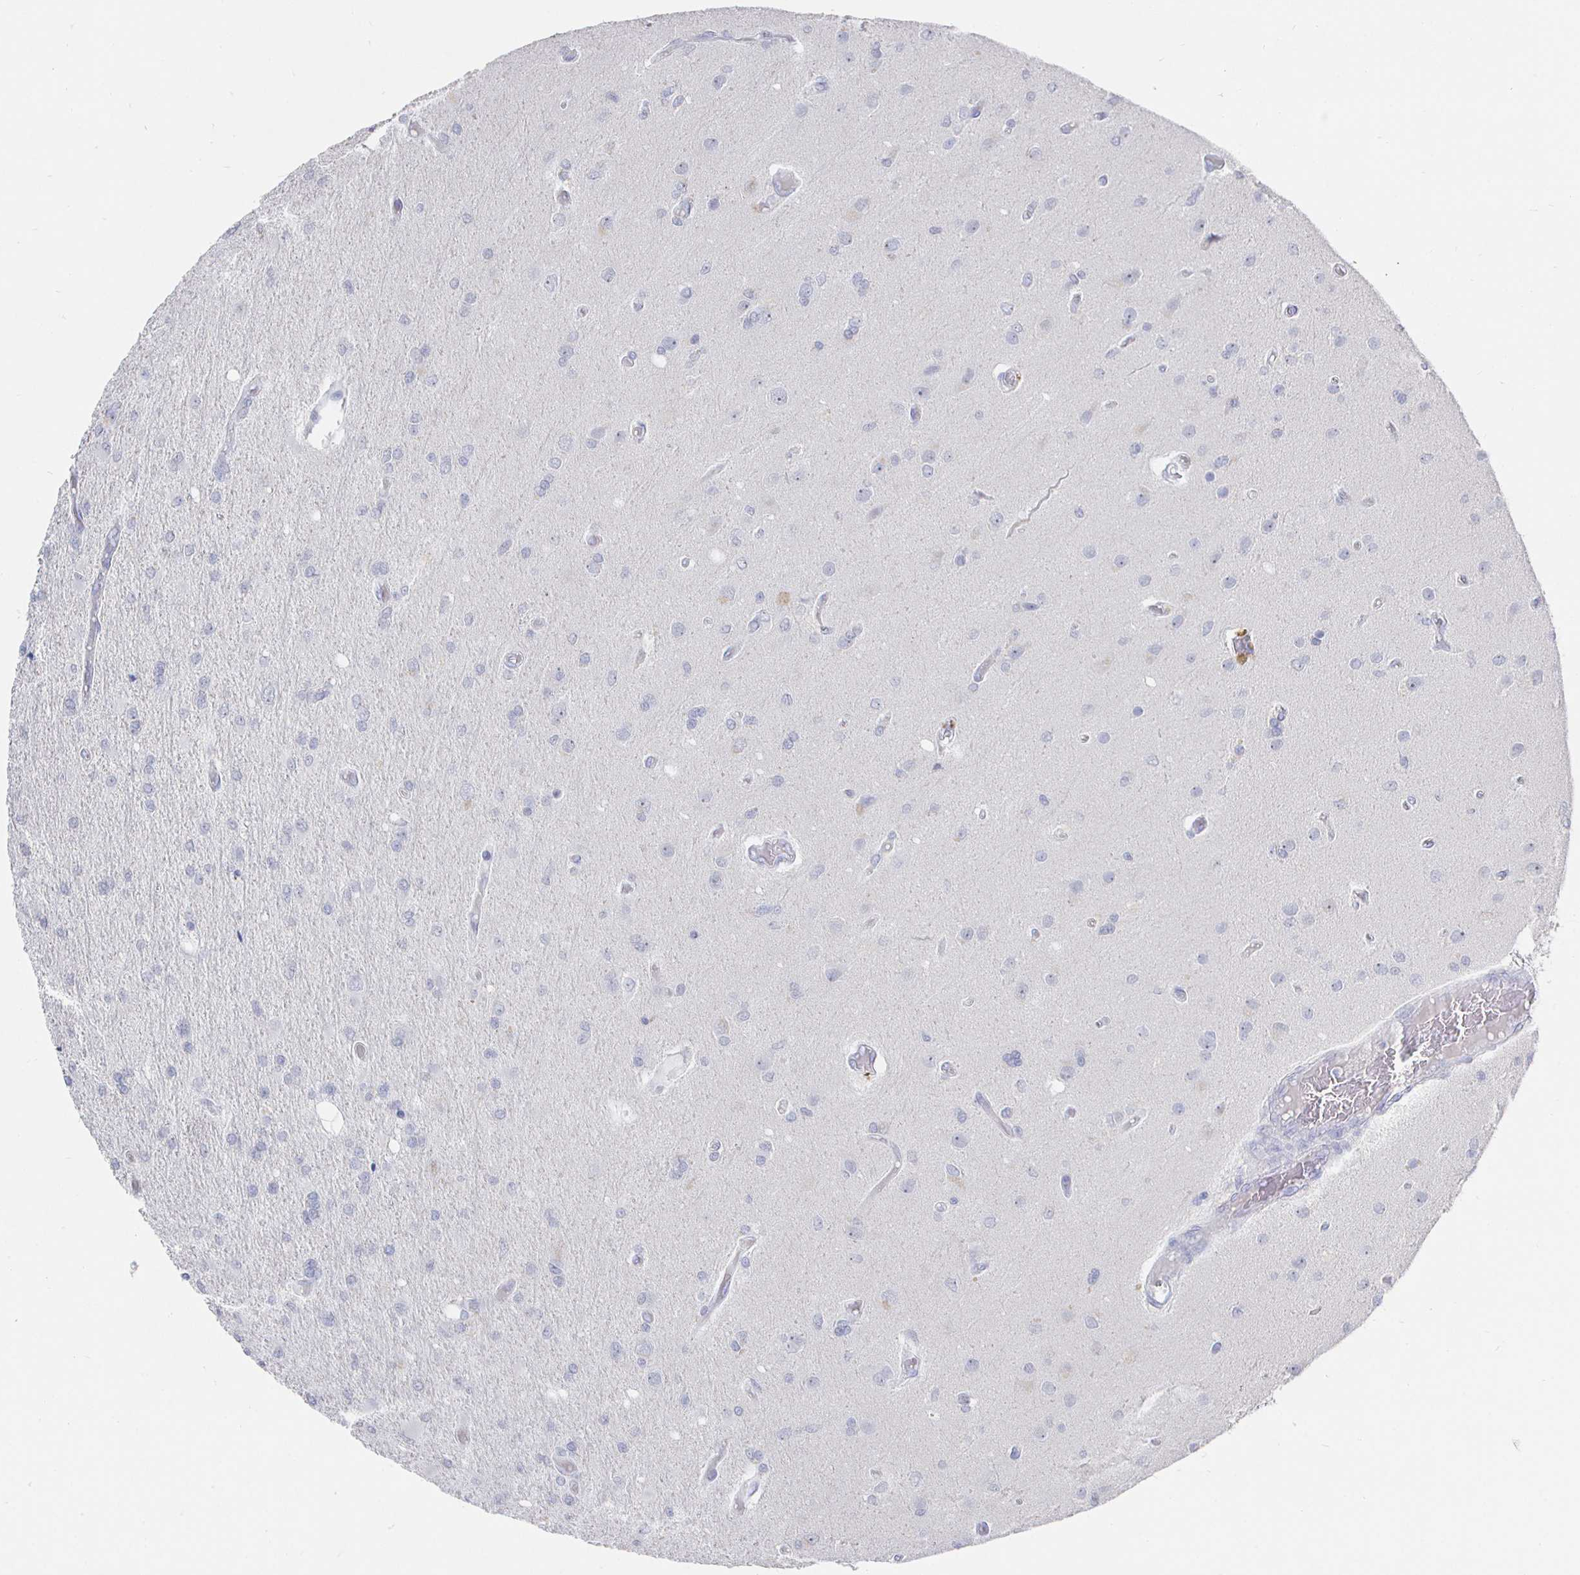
{"staining": {"intensity": "negative", "quantity": "none", "location": "none"}, "tissue": "glioma", "cell_type": "Tumor cells", "image_type": "cancer", "snomed": [{"axis": "morphology", "description": "Glioma, malignant, High grade"}, {"axis": "topography", "description": "Brain"}], "caption": "Protein analysis of glioma exhibits no significant expression in tumor cells.", "gene": "LRRC23", "patient": {"sex": "female", "age": 70}}